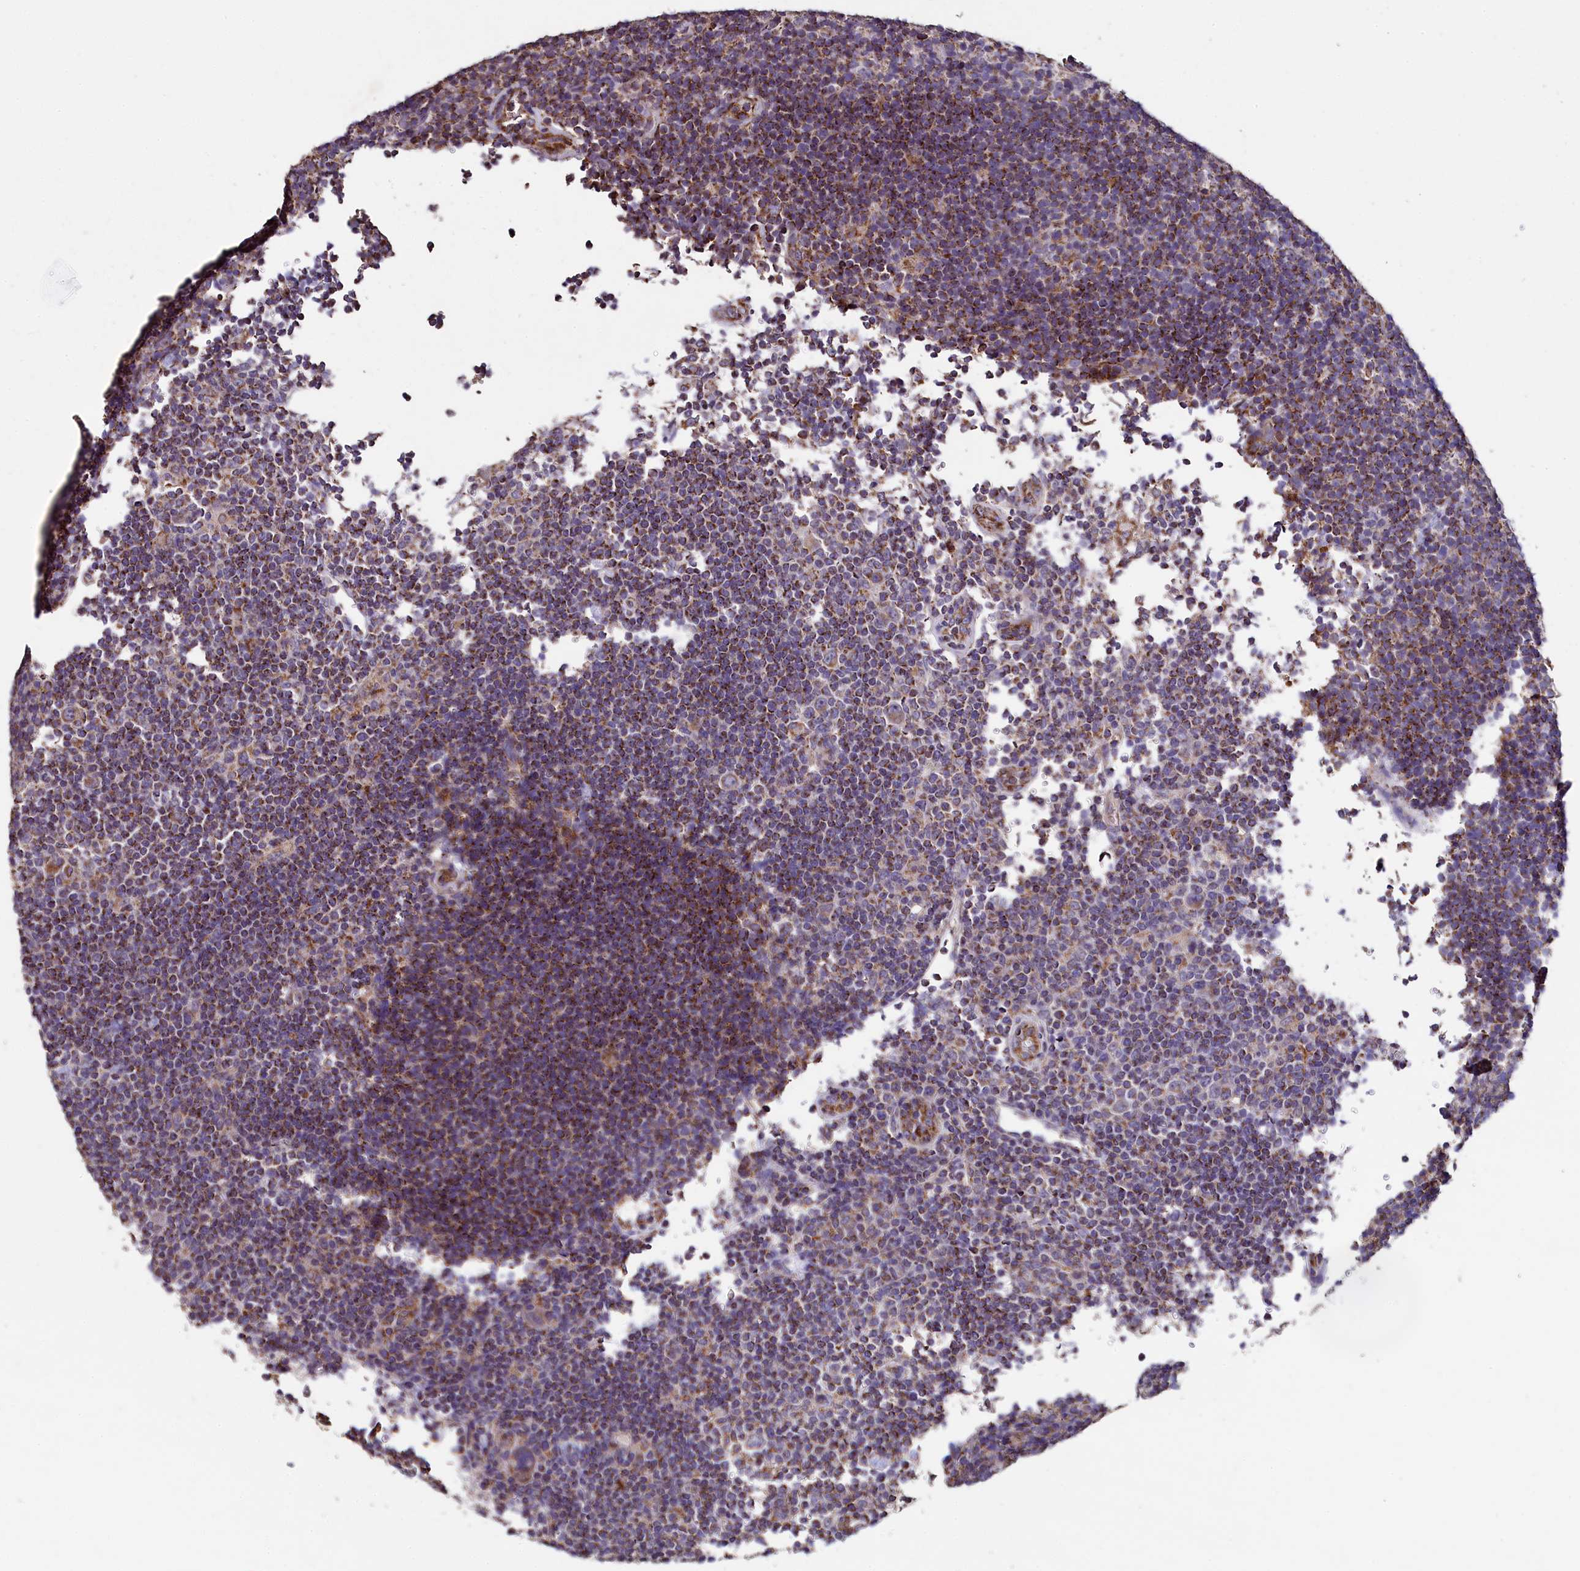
{"staining": {"intensity": "weak", "quantity": ">75%", "location": "cytoplasmic/membranous"}, "tissue": "lymphoma", "cell_type": "Tumor cells", "image_type": "cancer", "snomed": [{"axis": "morphology", "description": "Hodgkin's disease, NOS"}, {"axis": "topography", "description": "Lymph node"}], "caption": "This image exhibits lymphoma stained with immunohistochemistry to label a protein in brown. The cytoplasmic/membranous of tumor cells show weak positivity for the protein. Nuclei are counter-stained blue.", "gene": "COQ9", "patient": {"sex": "female", "age": 57}}